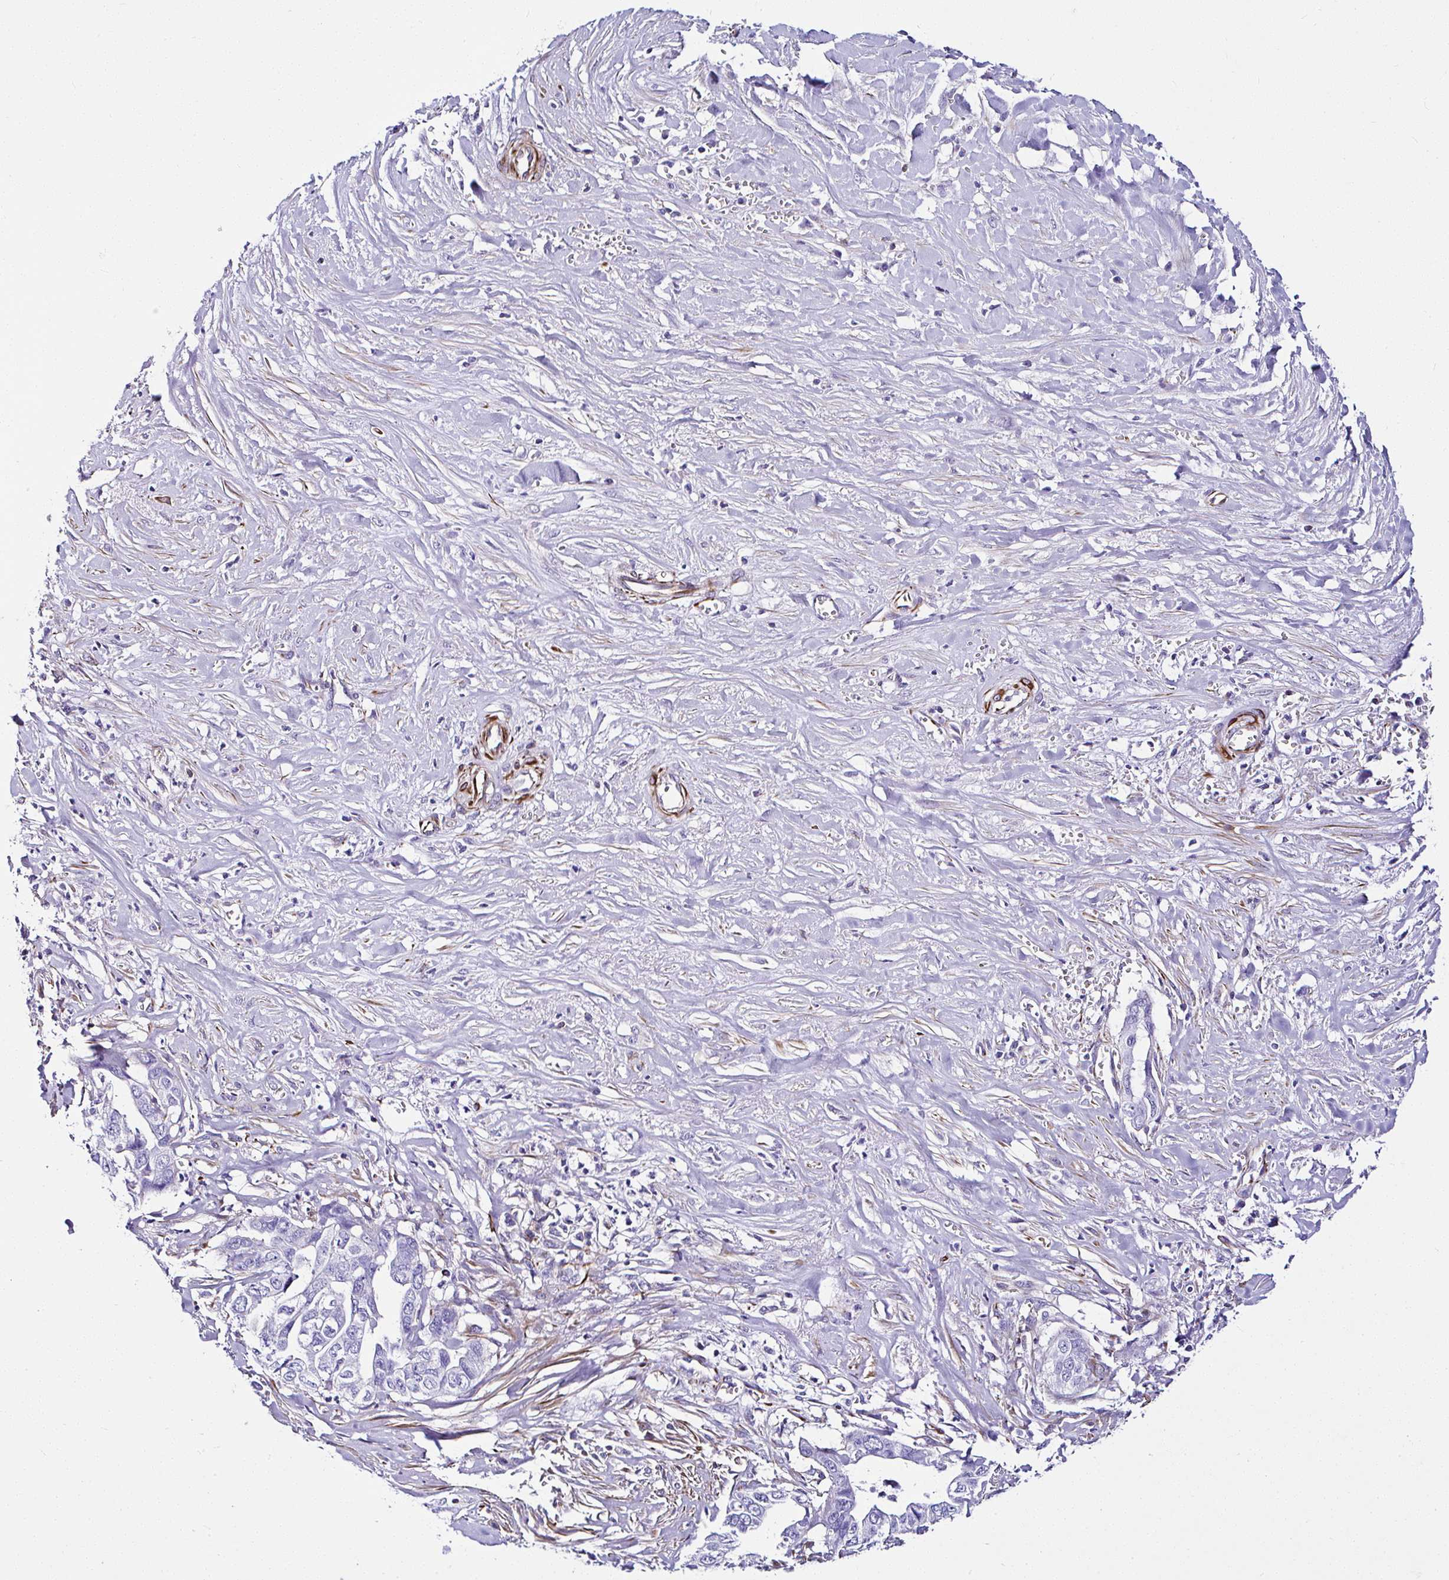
{"staining": {"intensity": "negative", "quantity": "none", "location": "none"}, "tissue": "liver cancer", "cell_type": "Tumor cells", "image_type": "cancer", "snomed": [{"axis": "morphology", "description": "Cholangiocarcinoma"}, {"axis": "topography", "description": "Liver"}], "caption": "This is a image of IHC staining of liver cancer, which shows no staining in tumor cells. Nuclei are stained in blue.", "gene": "DEPDC5", "patient": {"sex": "female", "age": 79}}